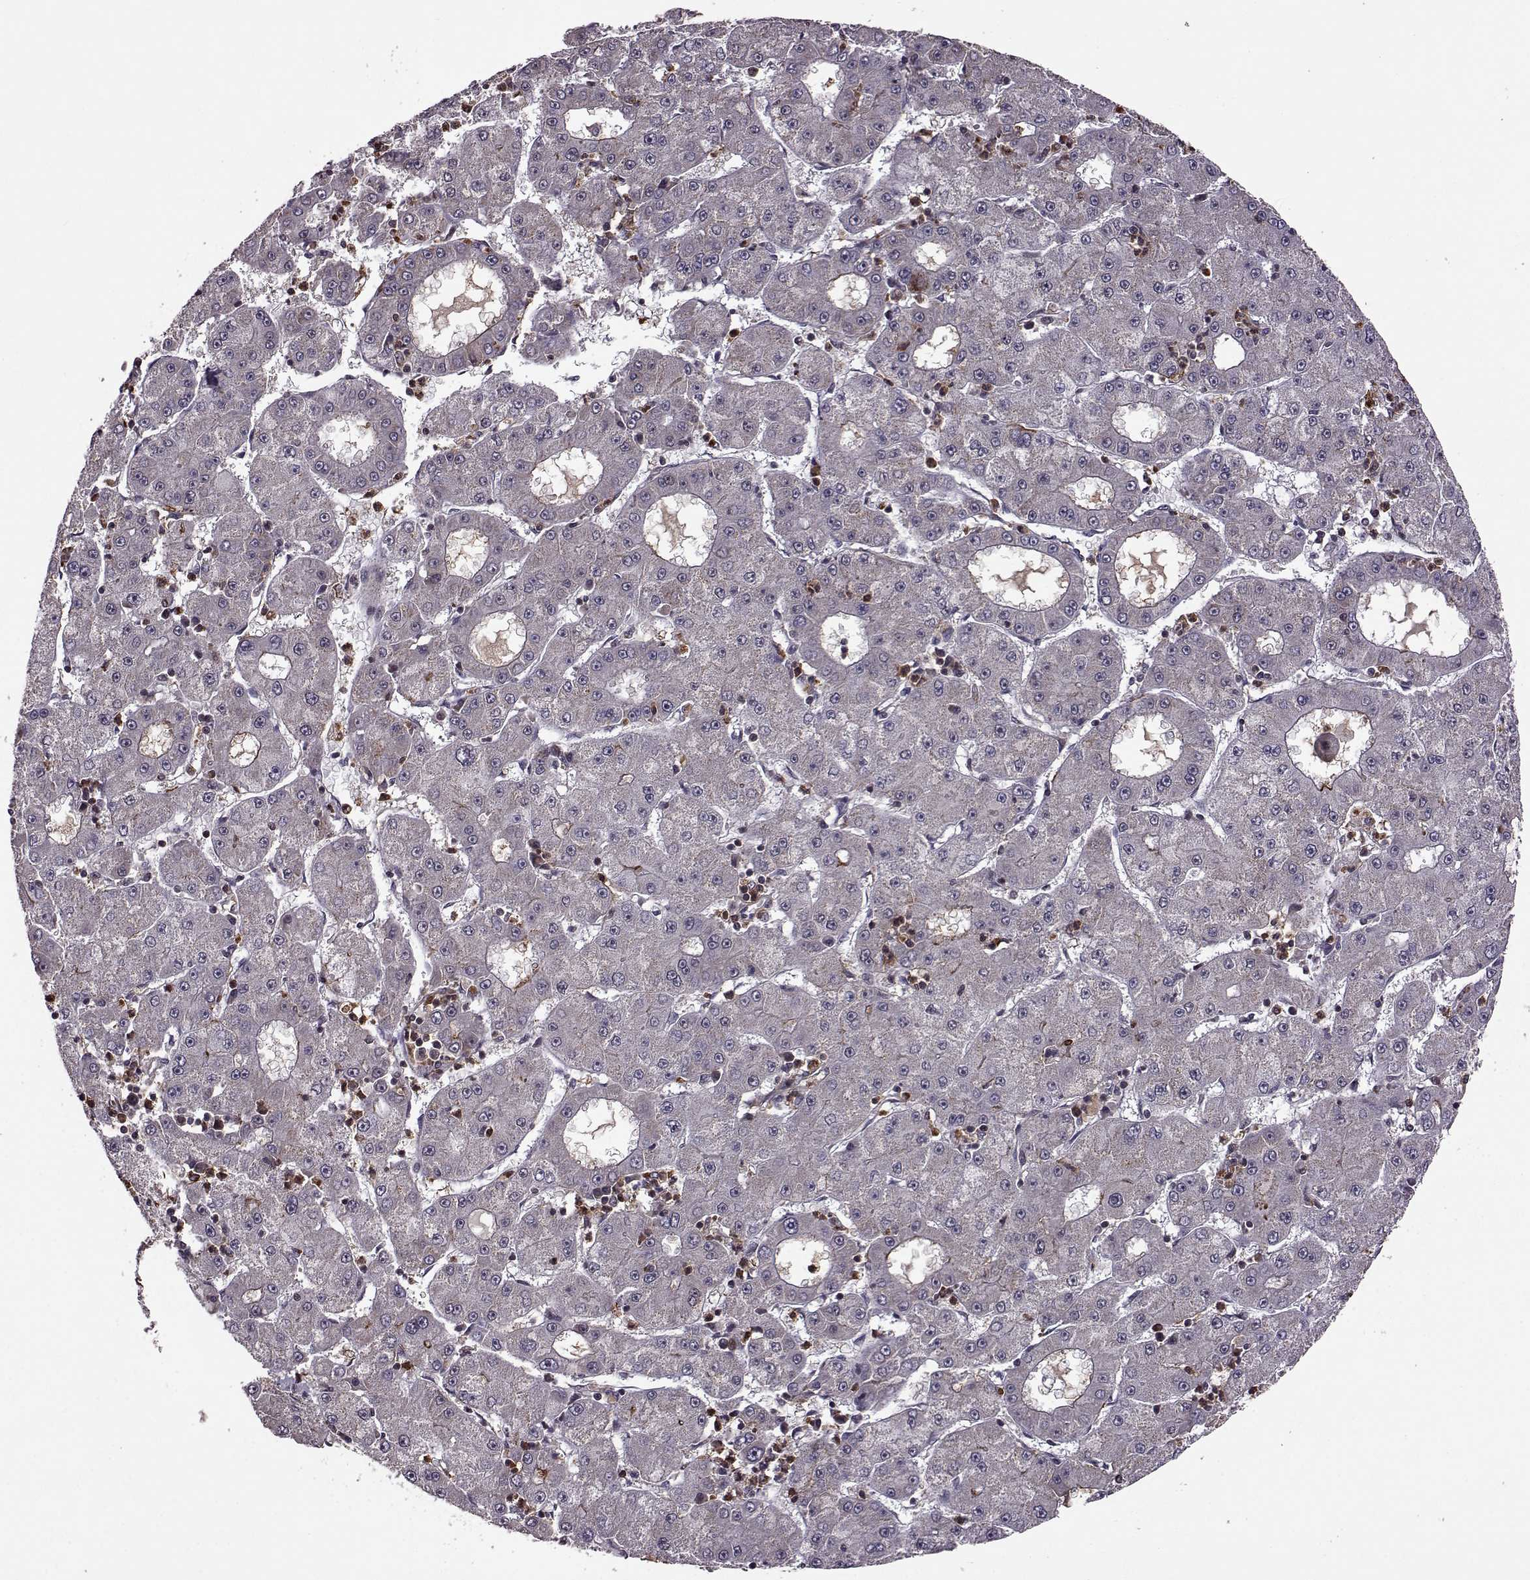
{"staining": {"intensity": "weak", "quantity": "<25%", "location": "cytoplasmic/membranous"}, "tissue": "liver cancer", "cell_type": "Tumor cells", "image_type": "cancer", "snomed": [{"axis": "morphology", "description": "Carcinoma, Hepatocellular, NOS"}, {"axis": "topography", "description": "Liver"}], "caption": "Immunohistochemistry (IHC) histopathology image of human hepatocellular carcinoma (liver) stained for a protein (brown), which displays no positivity in tumor cells.", "gene": "TRMU", "patient": {"sex": "male", "age": 73}}